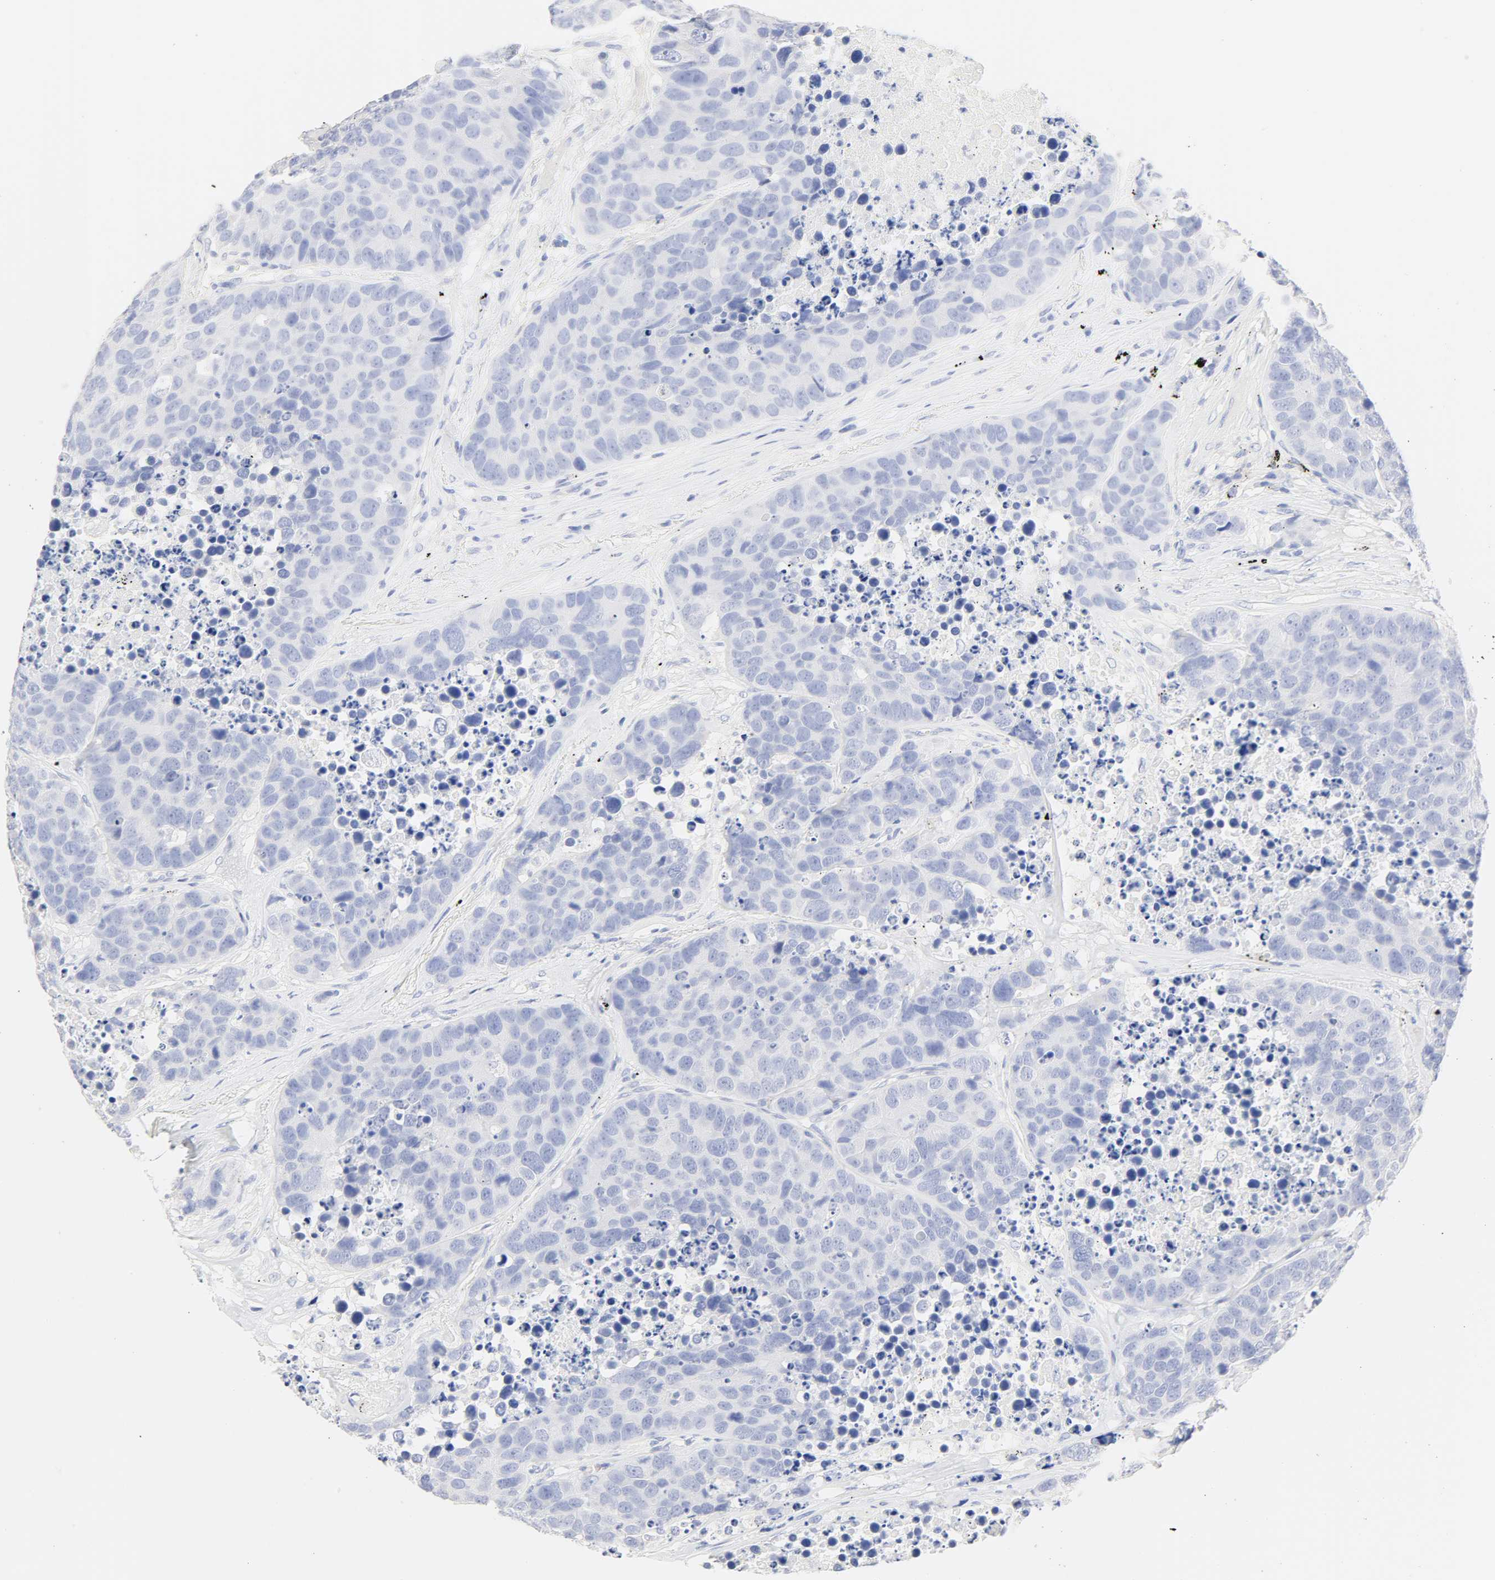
{"staining": {"intensity": "negative", "quantity": "none", "location": "none"}, "tissue": "carcinoid", "cell_type": "Tumor cells", "image_type": "cancer", "snomed": [{"axis": "morphology", "description": "Carcinoid, malignant, NOS"}, {"axis": "topography", "description": "Lung"}], "caption": "A photomicrograph of human carcinoid is negative for staining in tumor cells.", "gene": "SLCO1B3", "patient": {"sex": "male", "age": 60}}